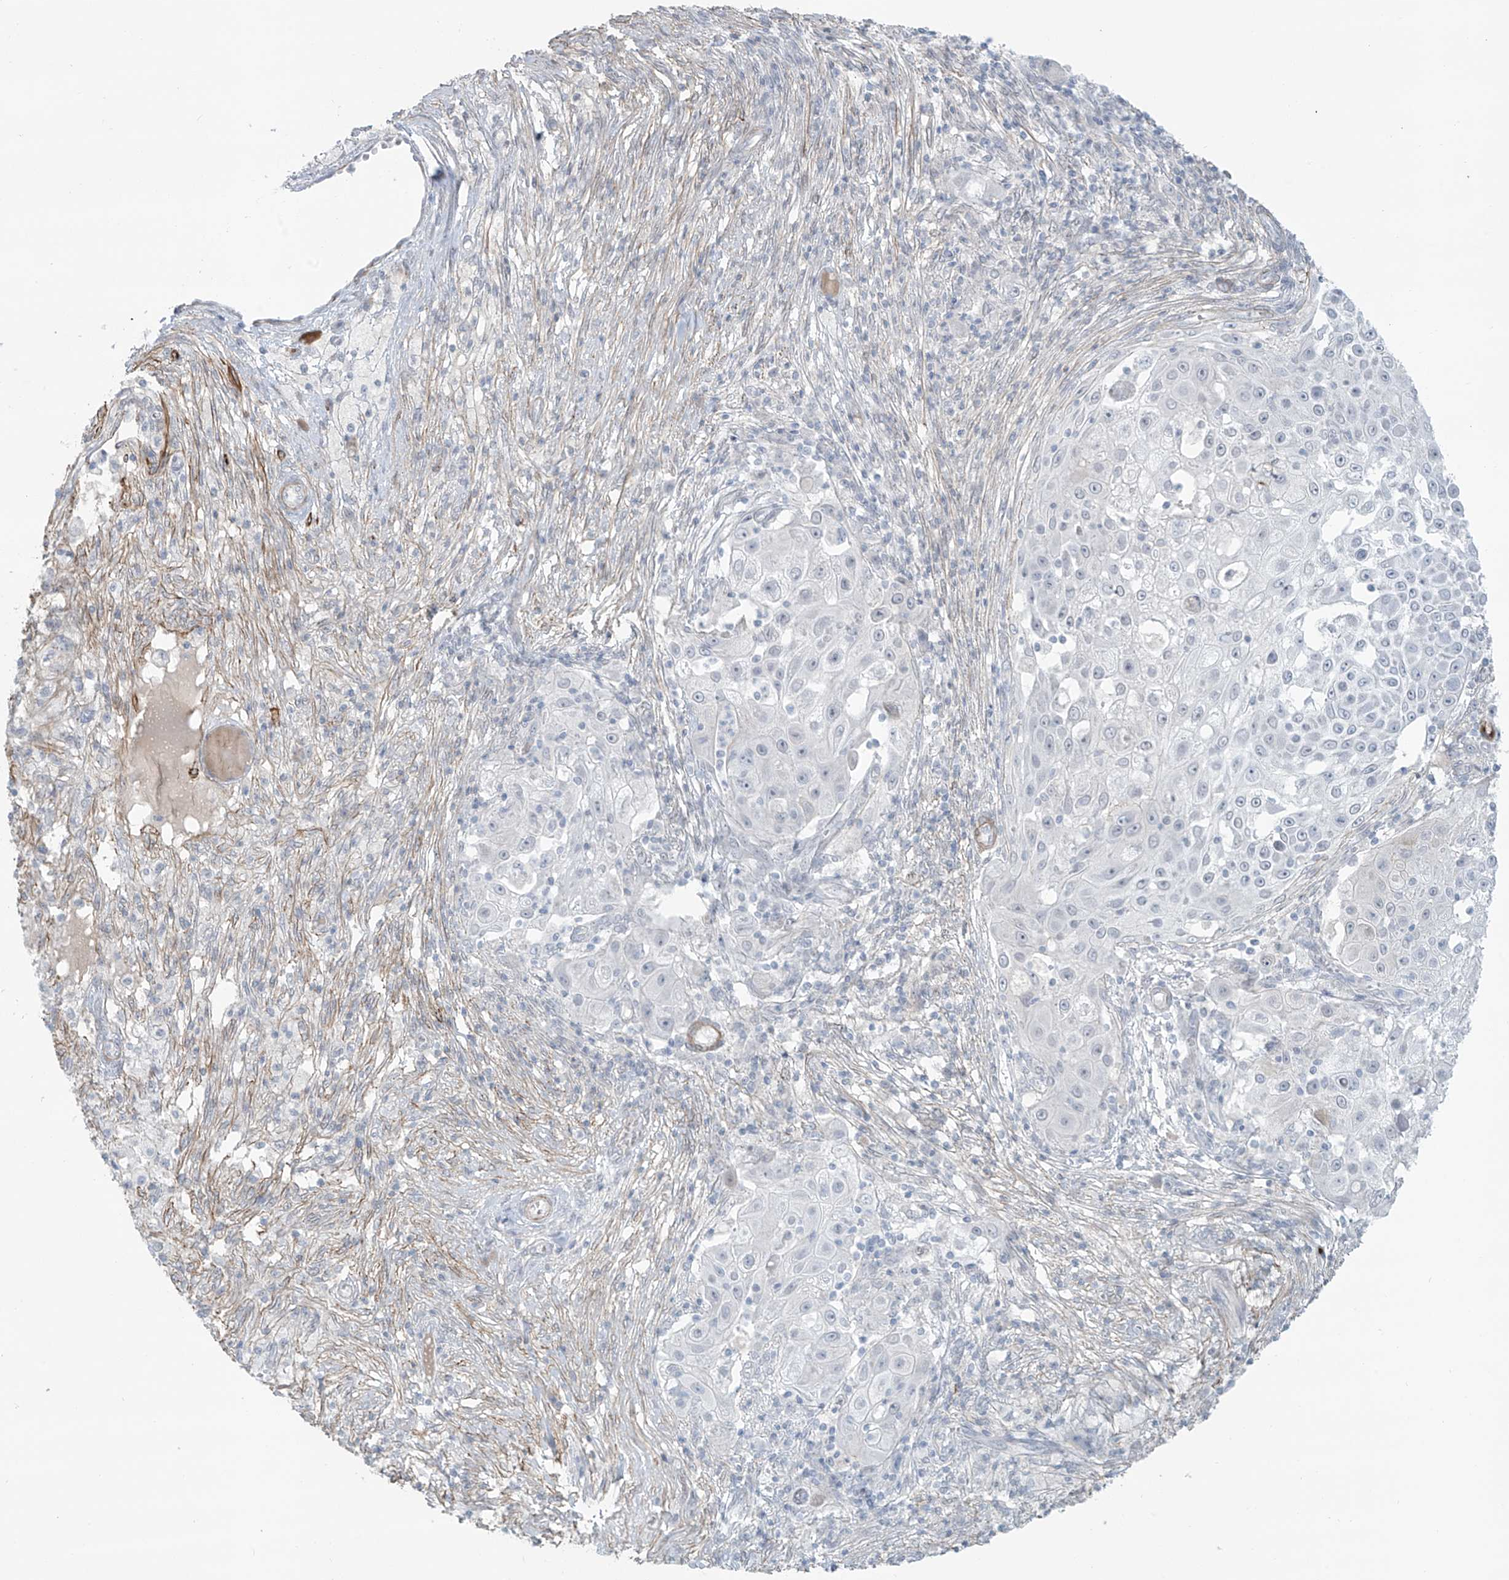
{"staining": {"intensity": "negative", "quantity": "none", "location": "none"}, "tissue": "ovarian cancer", "cell_type": "Tumor cells", "image_type": "cancer", "snomed": [{"axis": "morphology", "description": "Carcinoma, endometroid"}, {"axis": "topography", "description": "Ovary"}], "caption": "DAB immunohistochemical staining of ovarian cancer reveals no significant positivity in tumor cells. (DAB IHC, high magnification).", "gene": "RASGEF1A", "patient": {"sex": "female", "age": 42}}